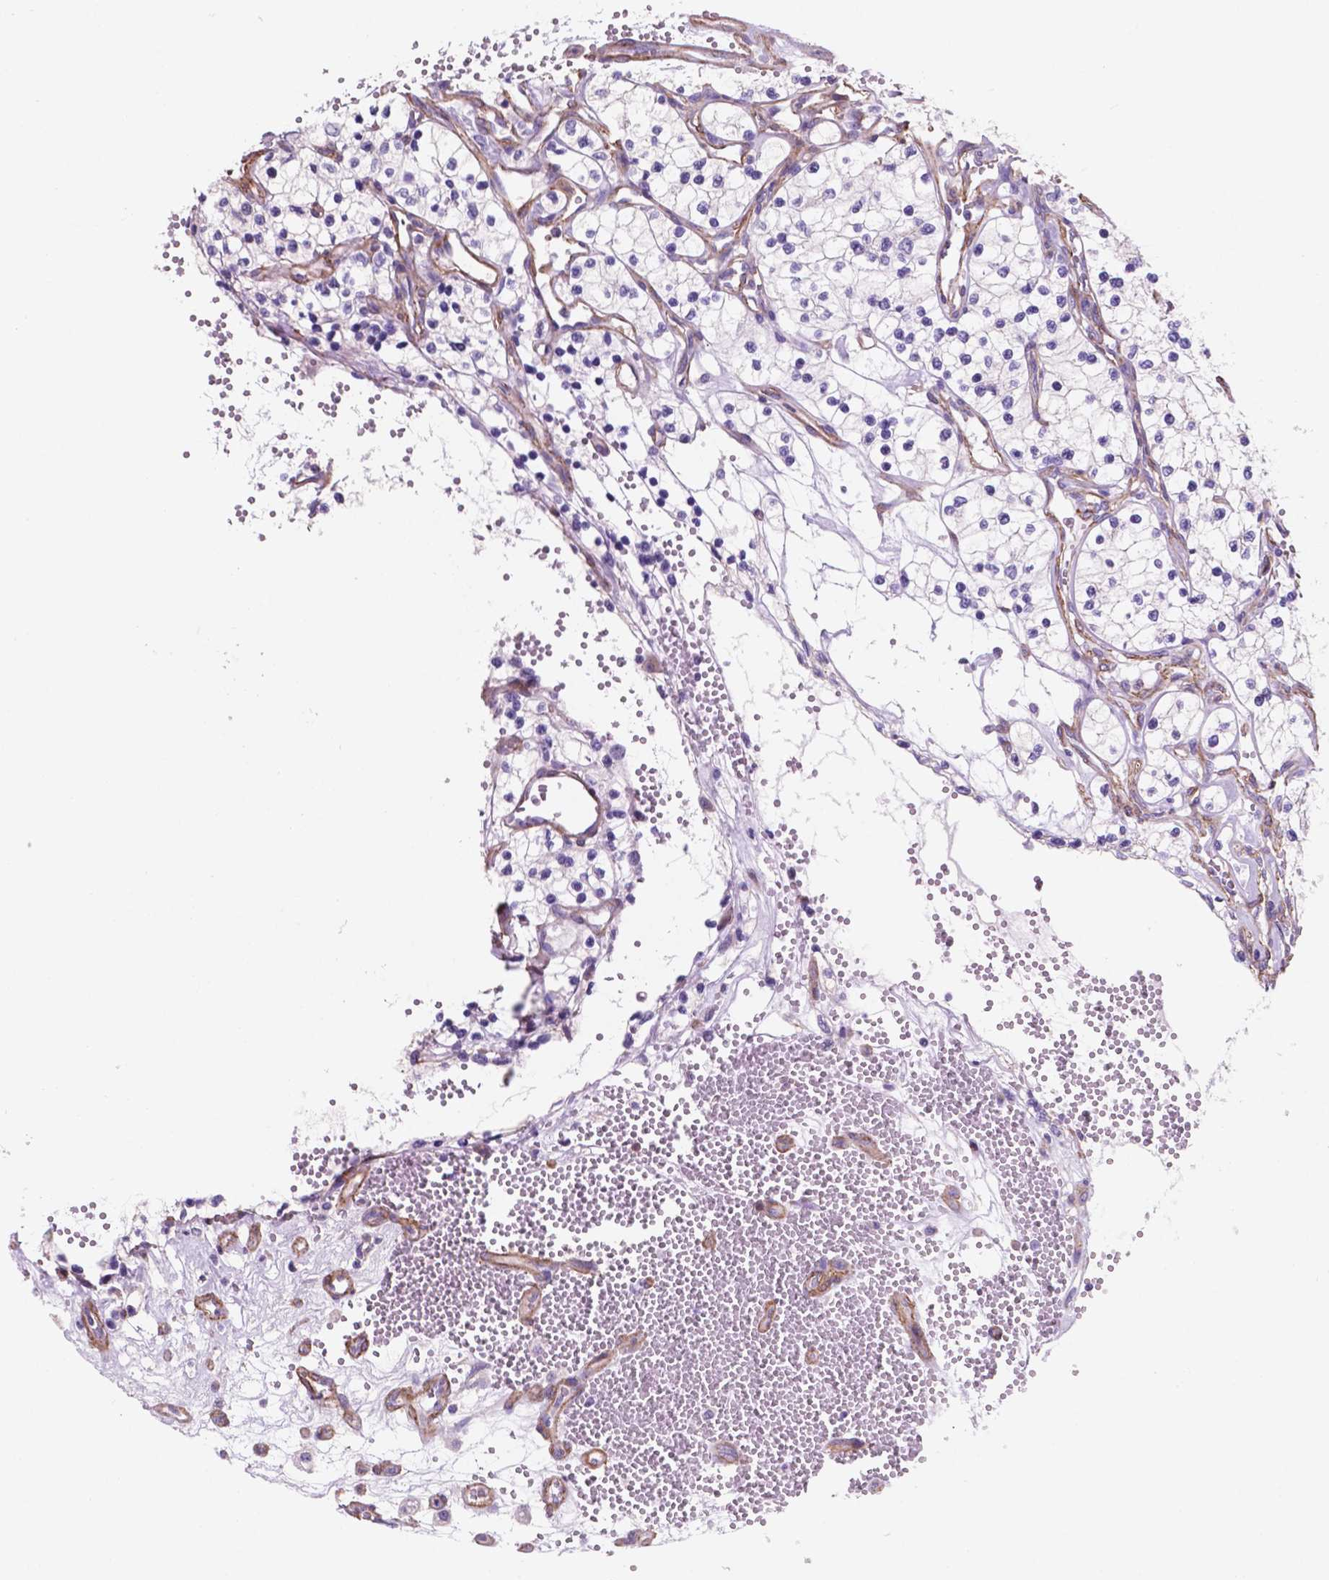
{"staining": {"intensity": "negative", "quantity": "none", "location": "none"}, "tissue": "renal cancer", "cell_type": "Tumor cells", "image_type": "cancer", "snomed": [{"axis": "morphology", "description": "Adenocarcinoma, NOS"}, {"axis": "topography", "description": "Kidney"}], "caption": "A photomicrograph of renal adenocarcinoma stained for a protein displays no brown staining in tumor cells.", "gene": "TOR2A", "patient": {"sex": "female", "age": 69}}